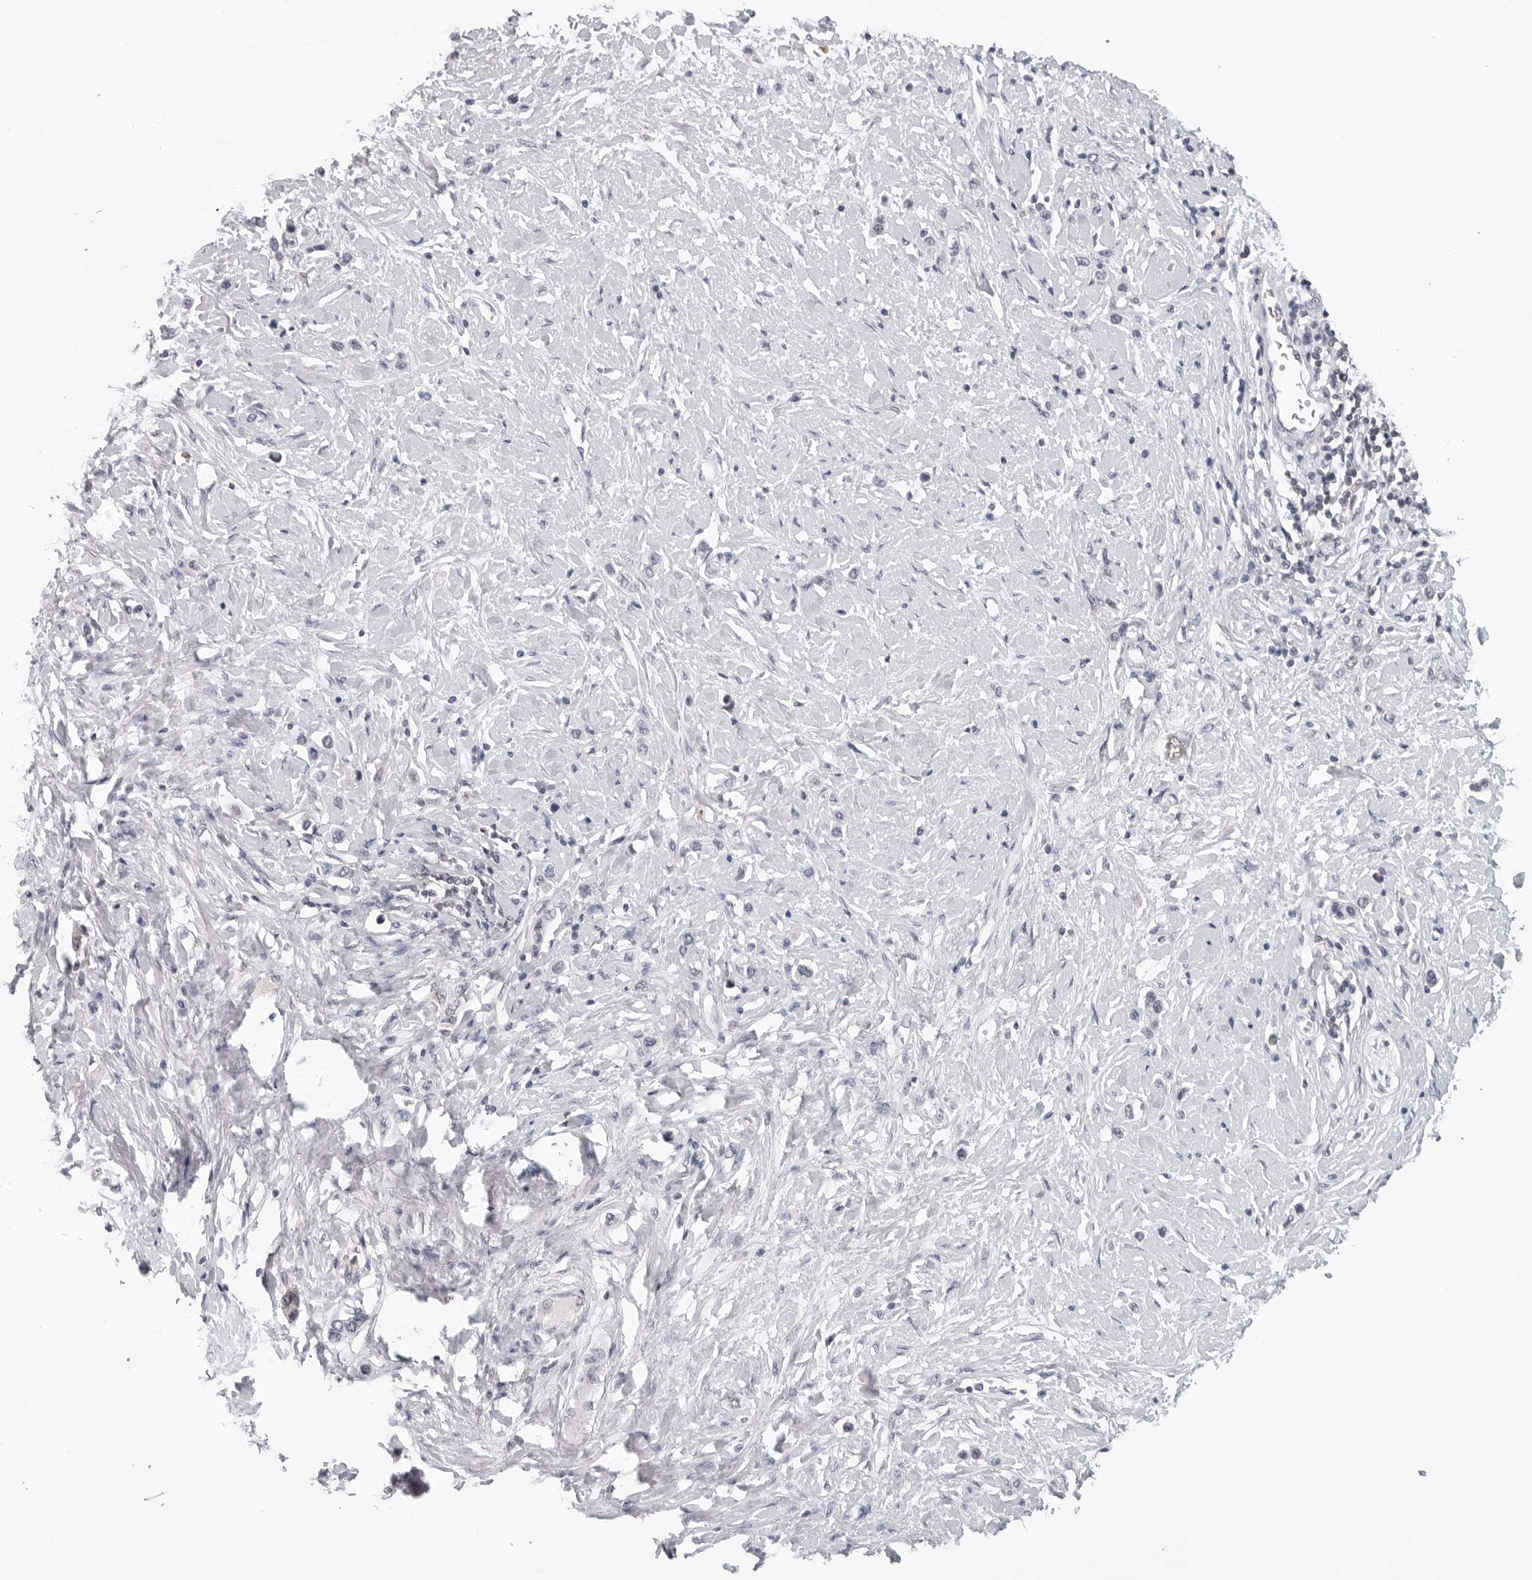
{"staining": {"intensity": "negative", "quantity": "none", "location": "none"}, "tissue": "stomach cancer", "cell_type": "Tumor cells", "image_type": "cancer", "snomed": [{"axis": "morphology", "description": "Adenocarcinoma, NOS"}, {"axis": "topography", "description": "Stomach"}], "caption": "This image is of stomach cancer (adenocarcinoma) stained with IHC to label a protein in brown with the nuclei are counter-stained blue. There is no positivity in tumor cells.", "gene": "CDK20", "patient": {"sex": "female", "age": 65}}